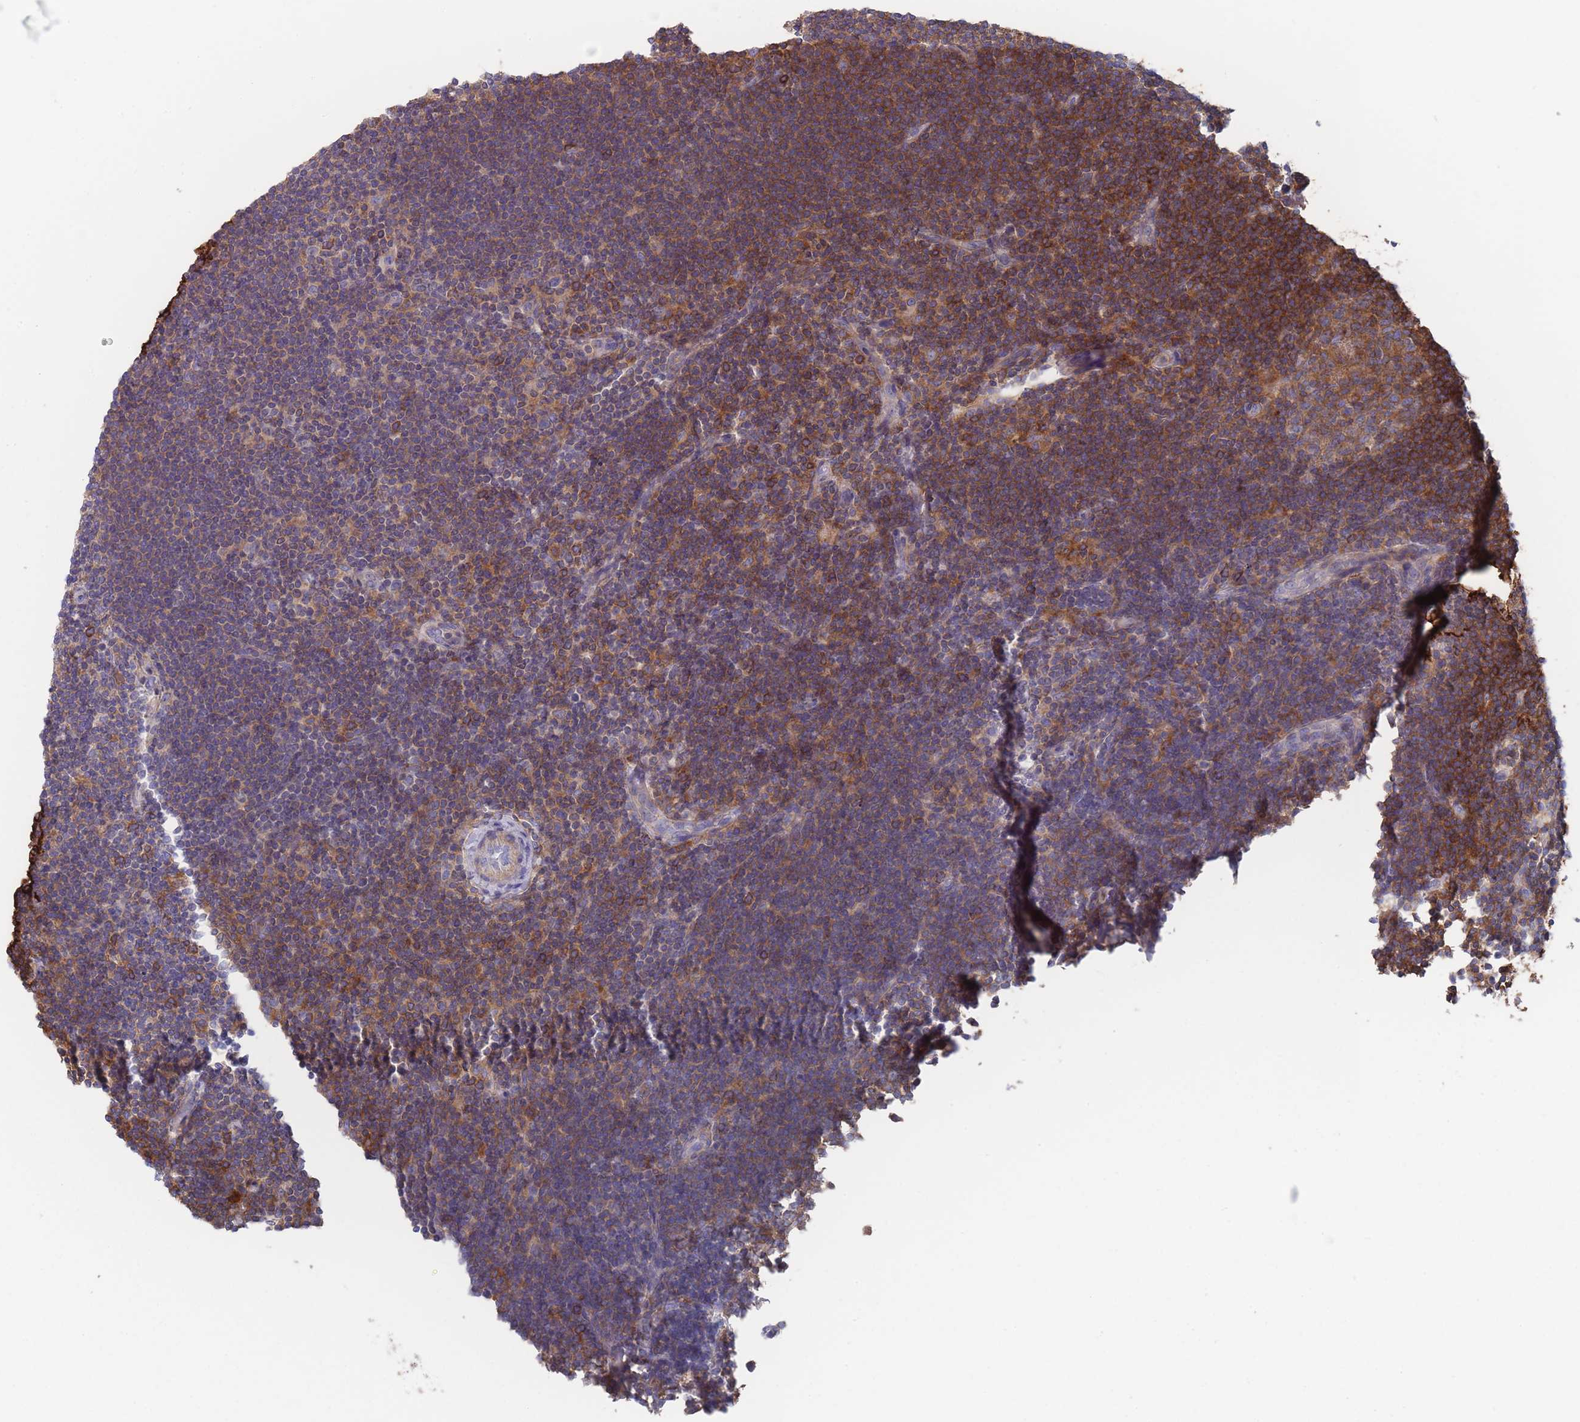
{"staining": {"intensity": "weak", "quantity": "25%-75%", "location": "cytoplasmic/membranous"}, "tissue": "lymphoma", "cell_type": "Tumor cells", "image_type": "cancer", "snomed": [{"axis": "morphology", "description": "Hodgkin's disease, NOS"}, {"axis": "topography", "description": "Lymph node"}], "caption": "This is a micrograph of IHC staining of lymphoma, which shows weak staining in the cytoplasmic/membranous of tumor cells.", "gene": "SCCPDH", "patient": {"sex": "female", "age": 57}}